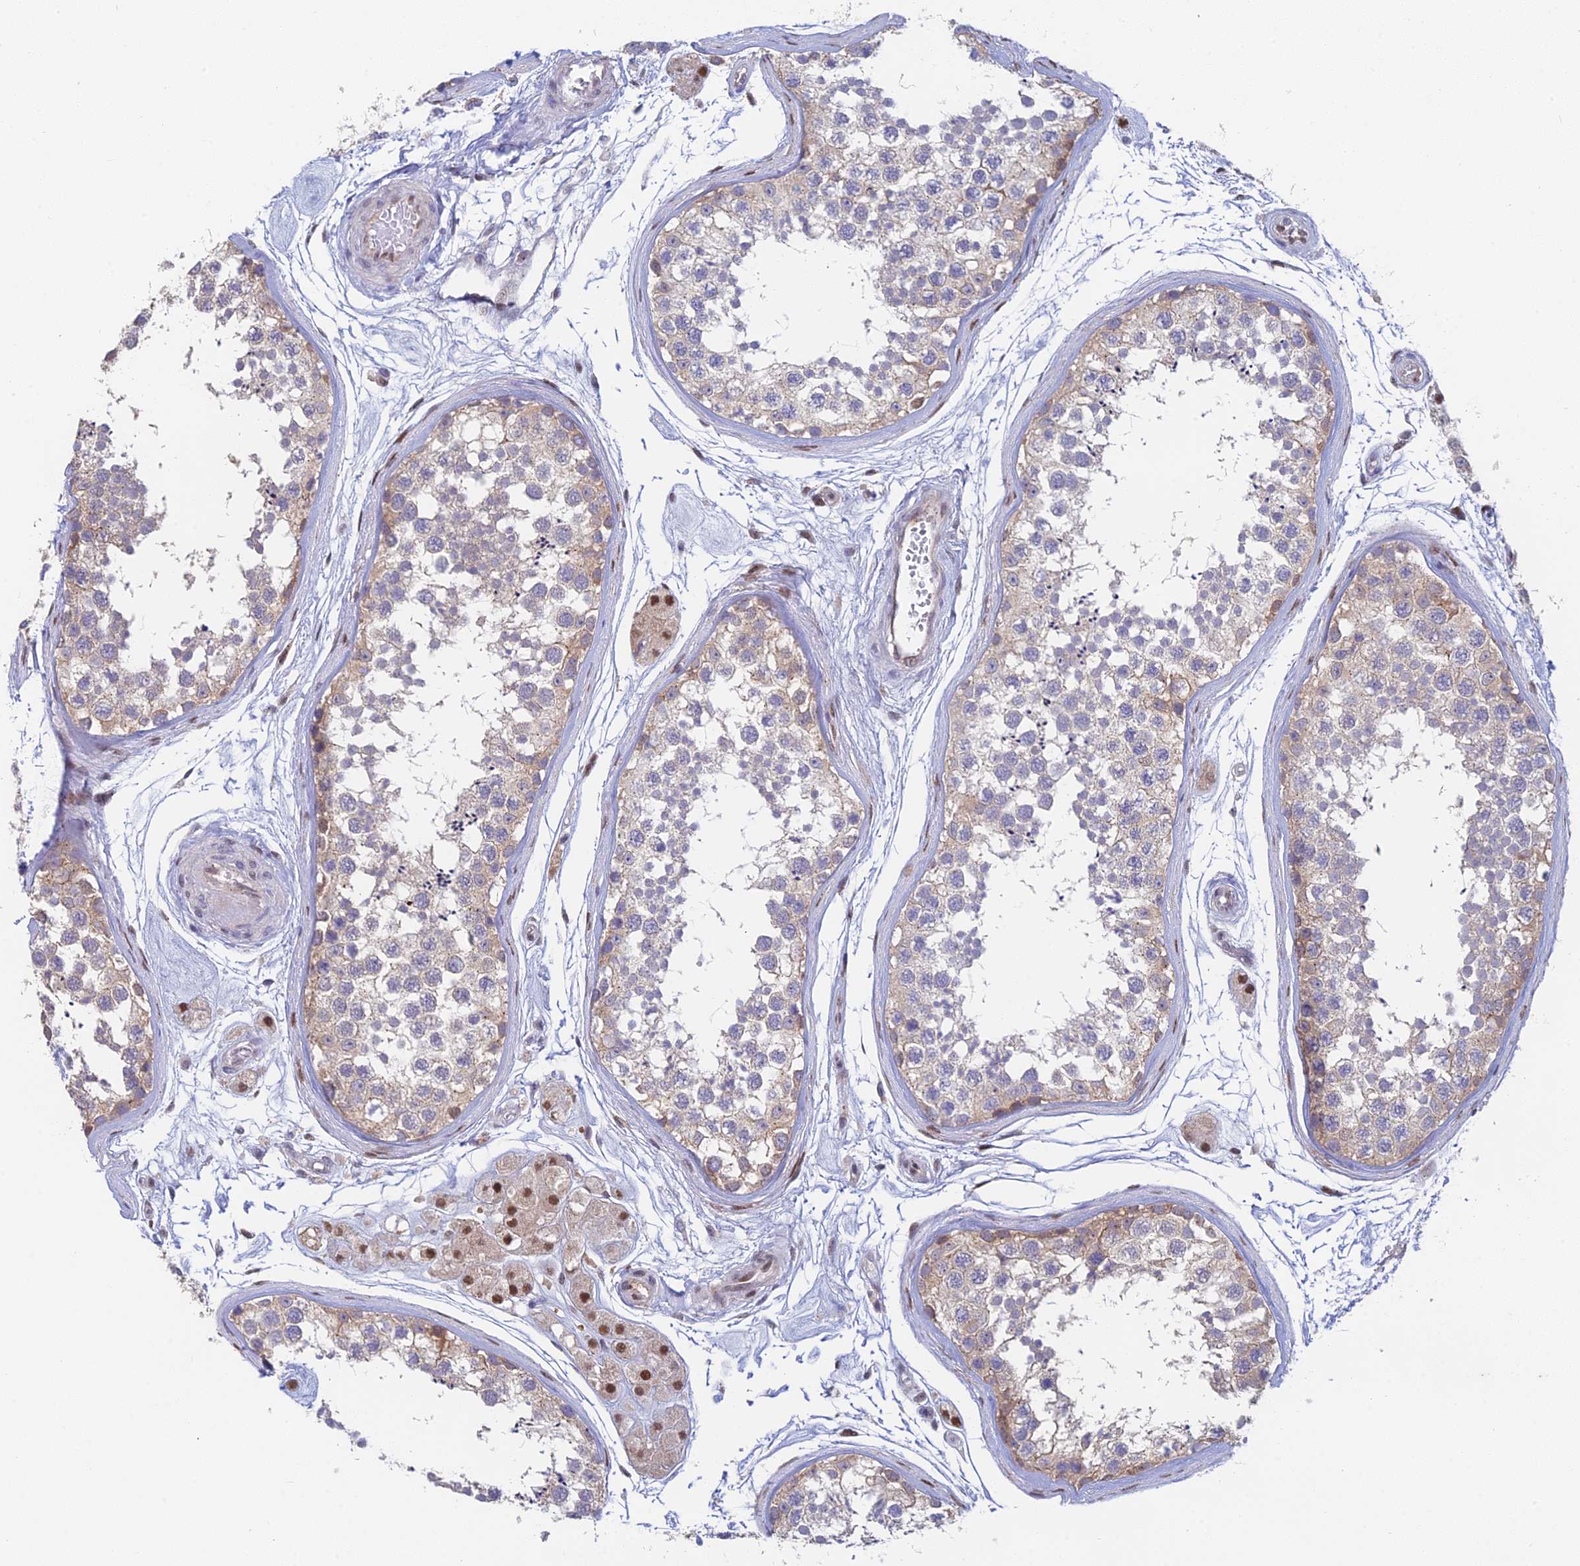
{"staining": {"intensity": "weak", "quantity": ">75%", "location": "cytoplasmic/membranous"}, "tissue": "testis", "cell_type": "Cells in seminiferous ducts", "image_type": "normal", "snomed": [{"axis": "morphology", "description": "Normal tissue, NOS"}, {"axis": "topography", "description": "Testis"}], "caption": "A low amount of weak cytoplasmic/membranous staining is present in approximately >75% of cells in seminiferous ducts in unremarkable testis. Using DAB (3,3'-diaminobenzidine) (brown) and hematoxylin (blue) stains, captured at high magnification using brightfield microscopy.", "gene": "MRPL17", "patient": {"sex": "male", "age": 56}}